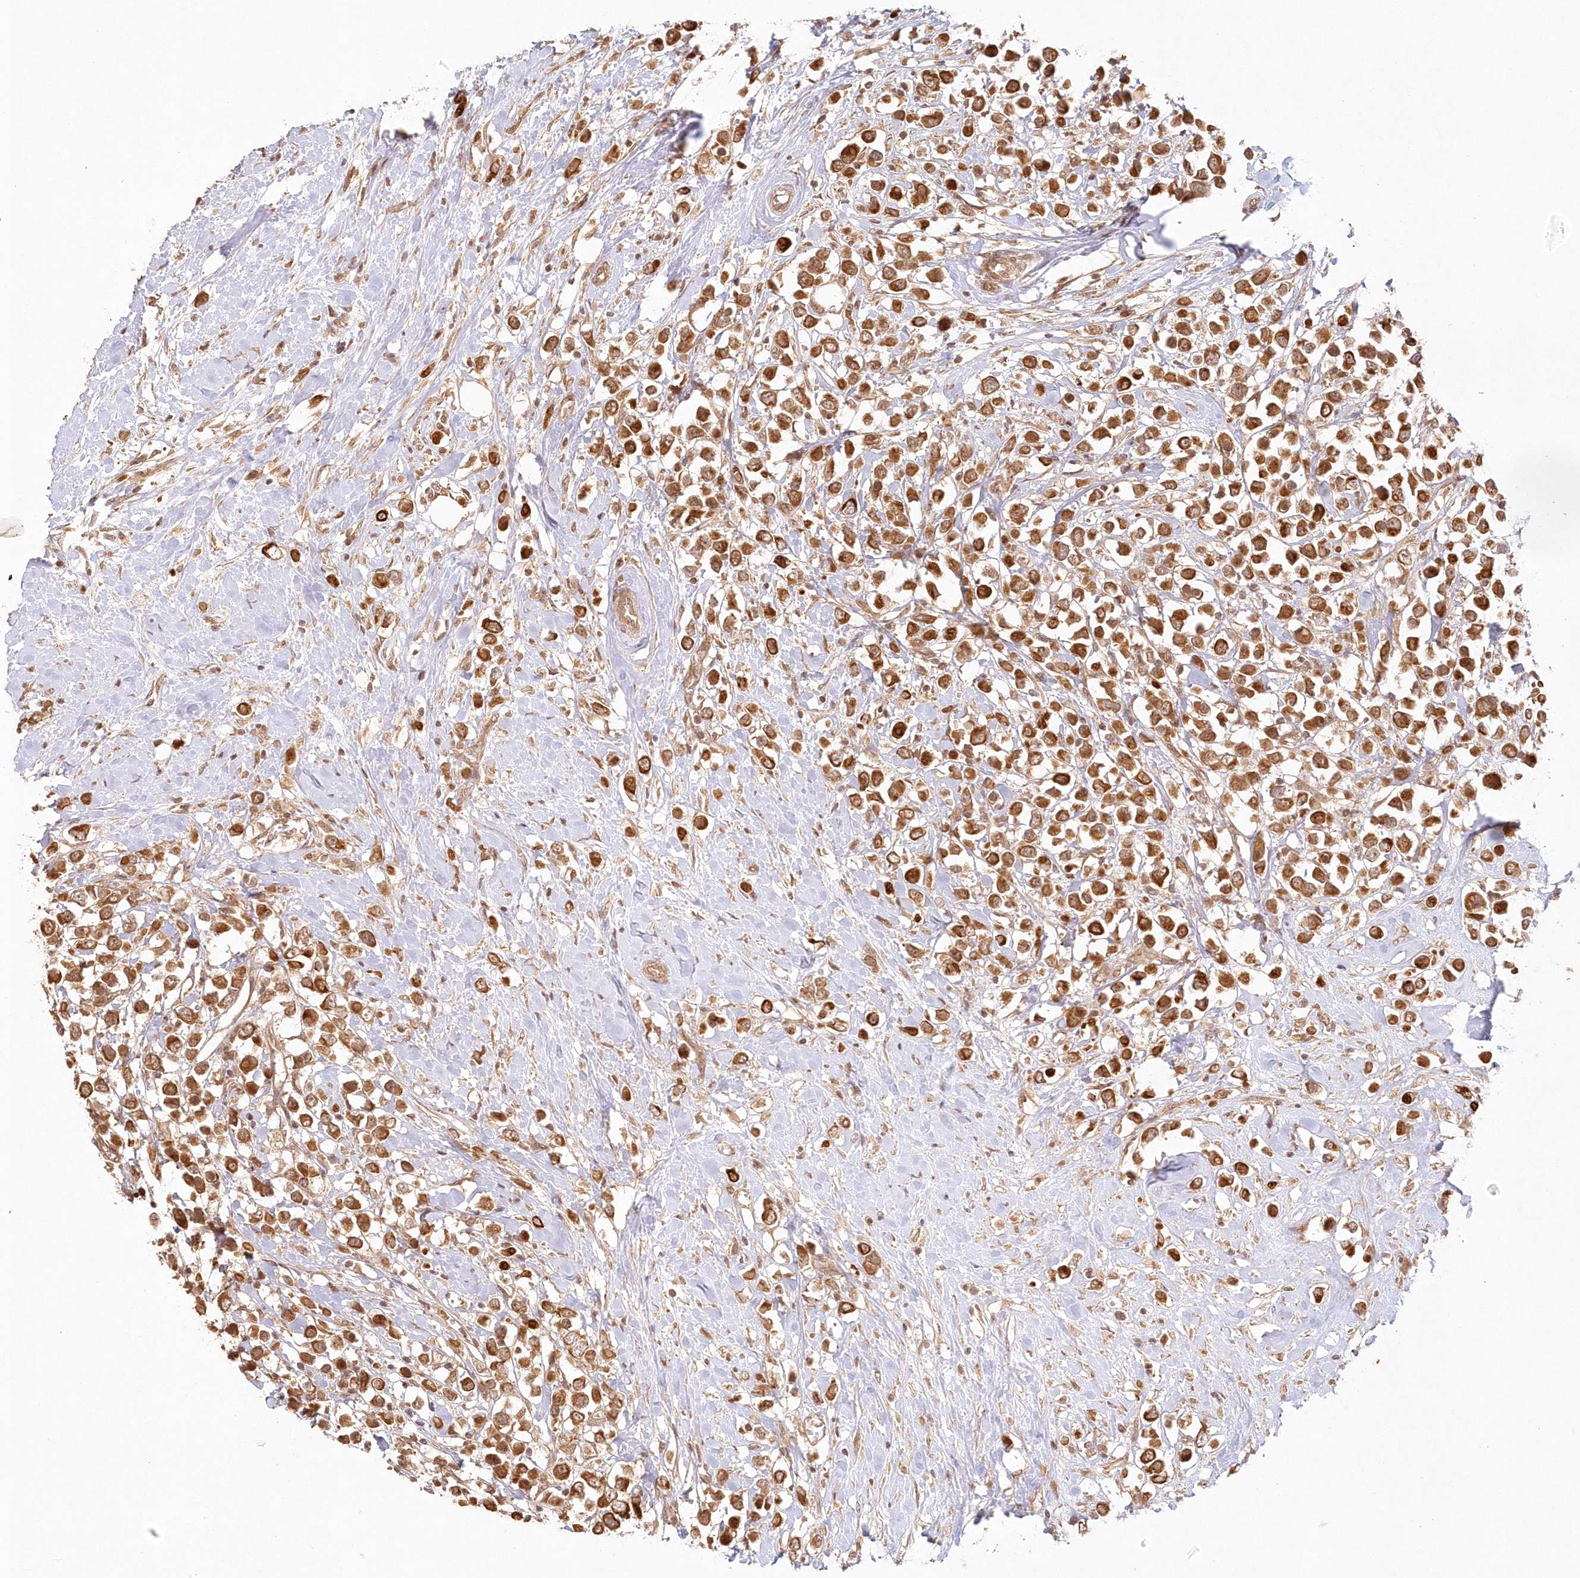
{"staining": {"intensity": "strong", "quantity": ">75%", "location": "cytoplasmic/membranous"}, "tissue": "breast cancer", "cell_type": "Tumor cells", "image_type": "cancer", "snomed": [{"axis": "morphology", "description": "Duct carcinoma"}, {"axis": "topography", "description": "Breast"}], "caption": "There is high levels of strong cytoplasmic/membranous positivity in tumor cells of breast infiltrating ductal carcinoma, as demonstrated by immunohistochemical staining (brown color).", "gene": "KIAA0232", "patient": {"sex": "female", "age": 61}}